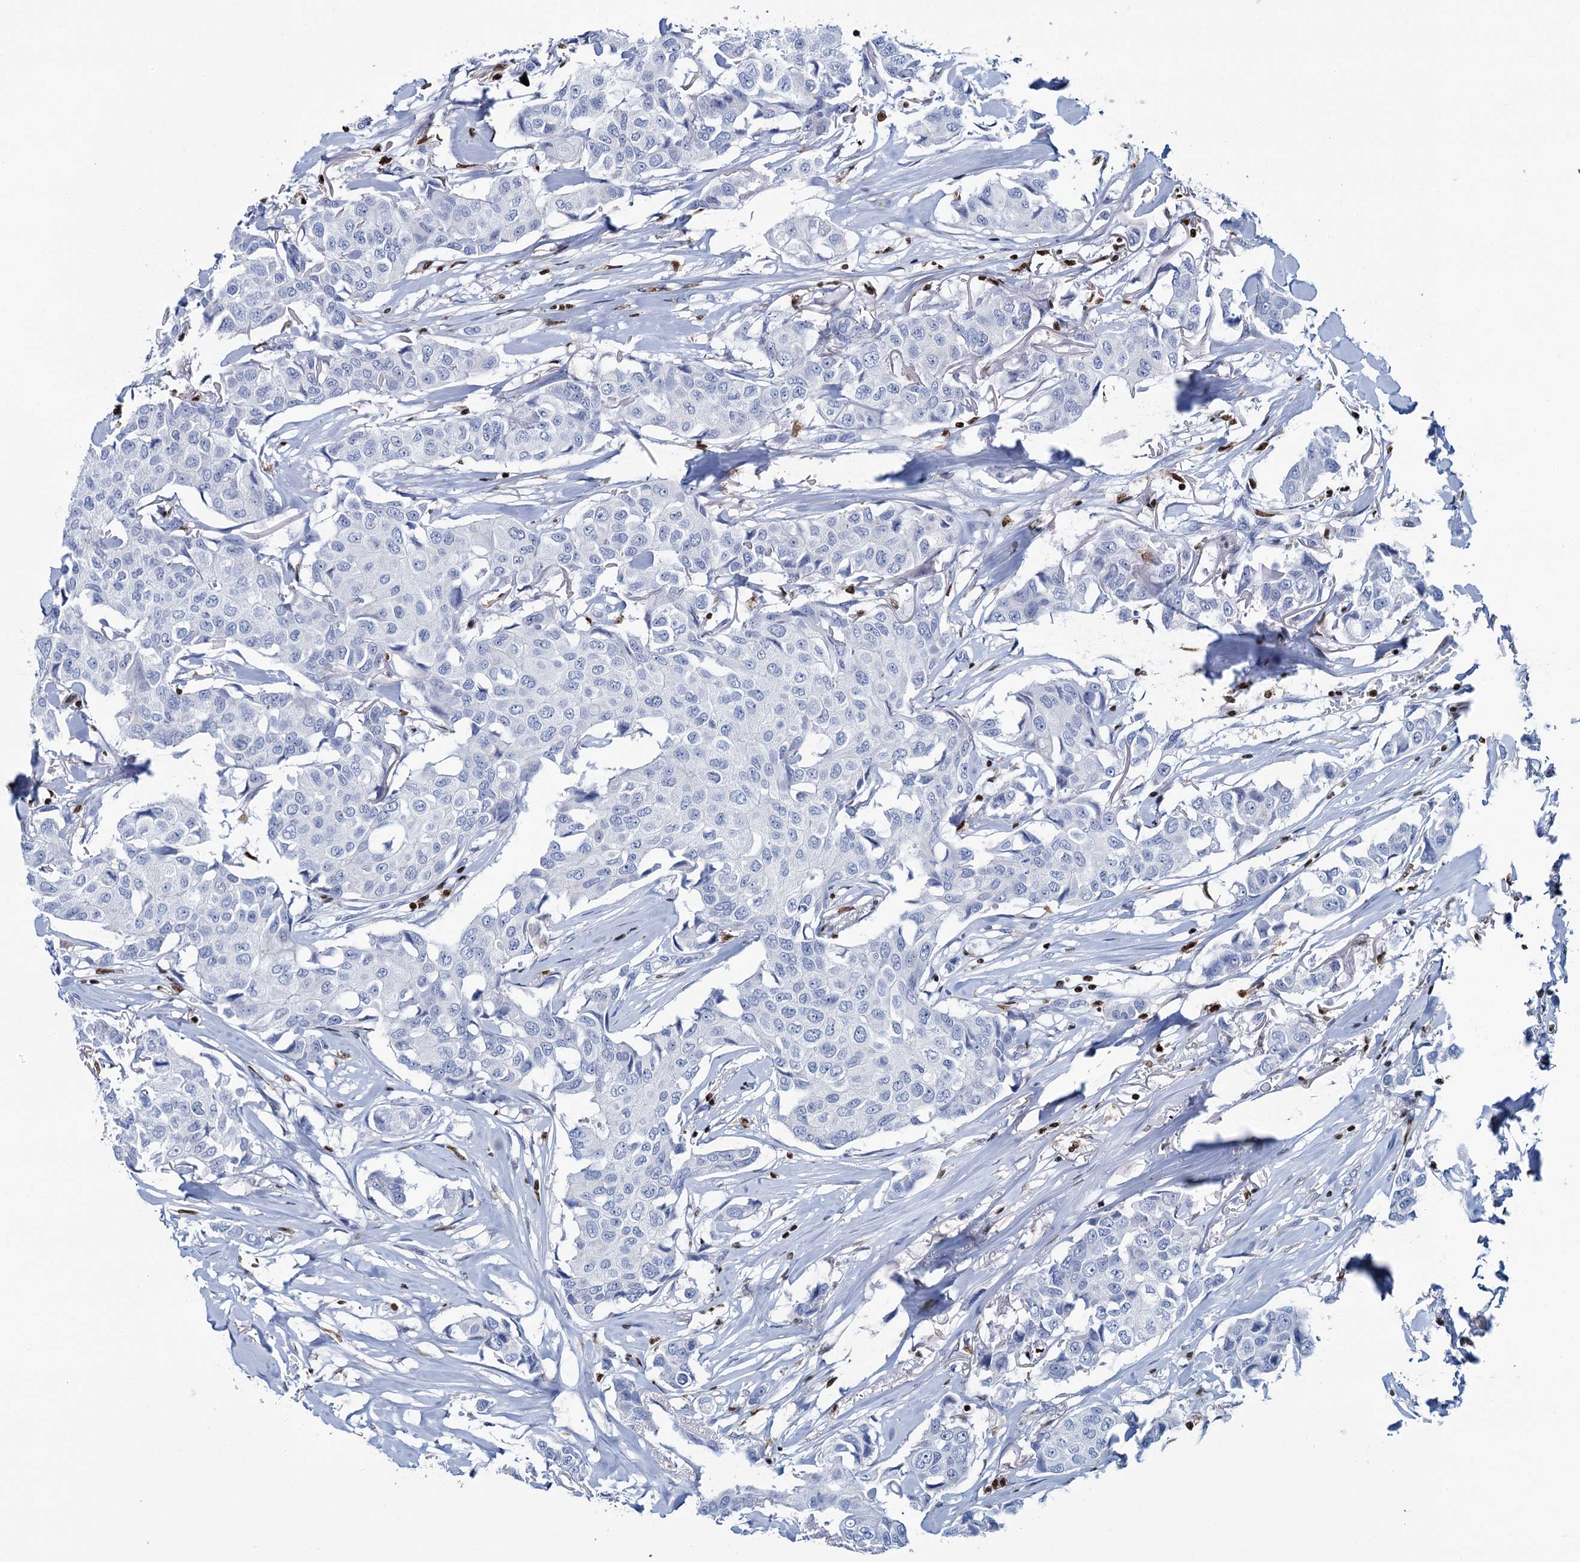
{"staining": {"intensity": "negative", "quantity": "none", "location": "none"}, "tissue": "breast cancer", "cell_type": "Tumor cells", "image_type": "cancer", "snomed": [{"axis": "morphology", "description": "Duct carcinoma"}, {"axis": "topography", "description": "Breast"}], "caption": "Tumor cells are negative for brown protein staining in infiltrating ductal carcinoma (breast).", "gene": "CELF2", "patient": {"sex": "female", "age": 80}}